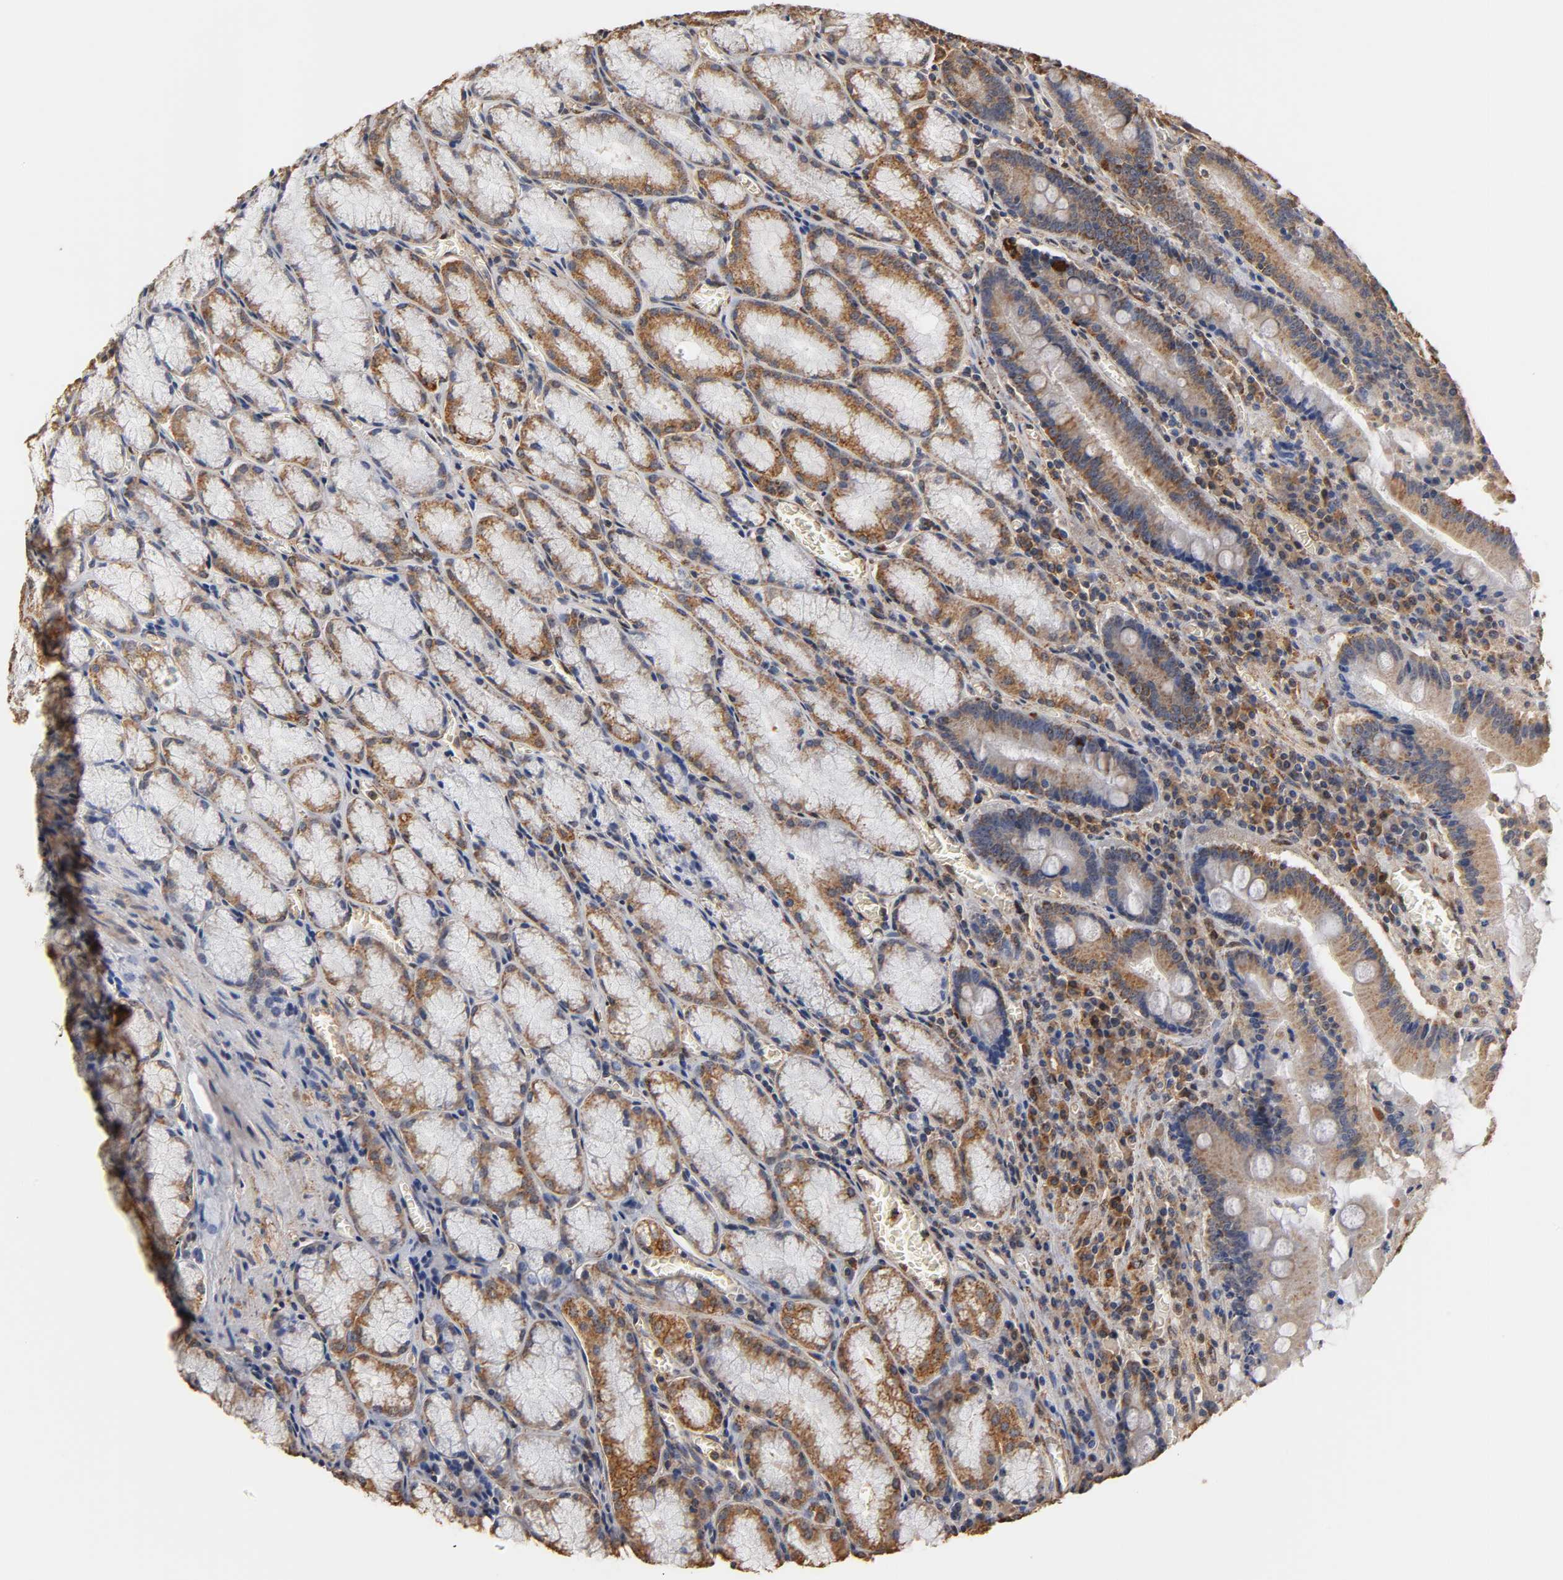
{"staining": {"intensity": "strong", "quantity": ">75%", "location": "cytoplasmic/membranous"}, "tissue": "stomach", "cell_type": "Glandular cells", "image_type": "normal", "snomed": [{"axis": "morphology", "description": "Normal tissue, NOS"}, {"axis": "topography", "description": "Stomach, lower"}], "caption": "High-magnification brightfield microscopy of benign stomach stained with DAB (3,3'-diaminobenzidine) (brown) and counterstained with hematoxylin (blue). glandular cells exhibit strong cytoplasmic/membranous expression is appreciated in about>75% of cells.", "gene": "PKN1", "patient": {"sex": "male", "age": 56}}